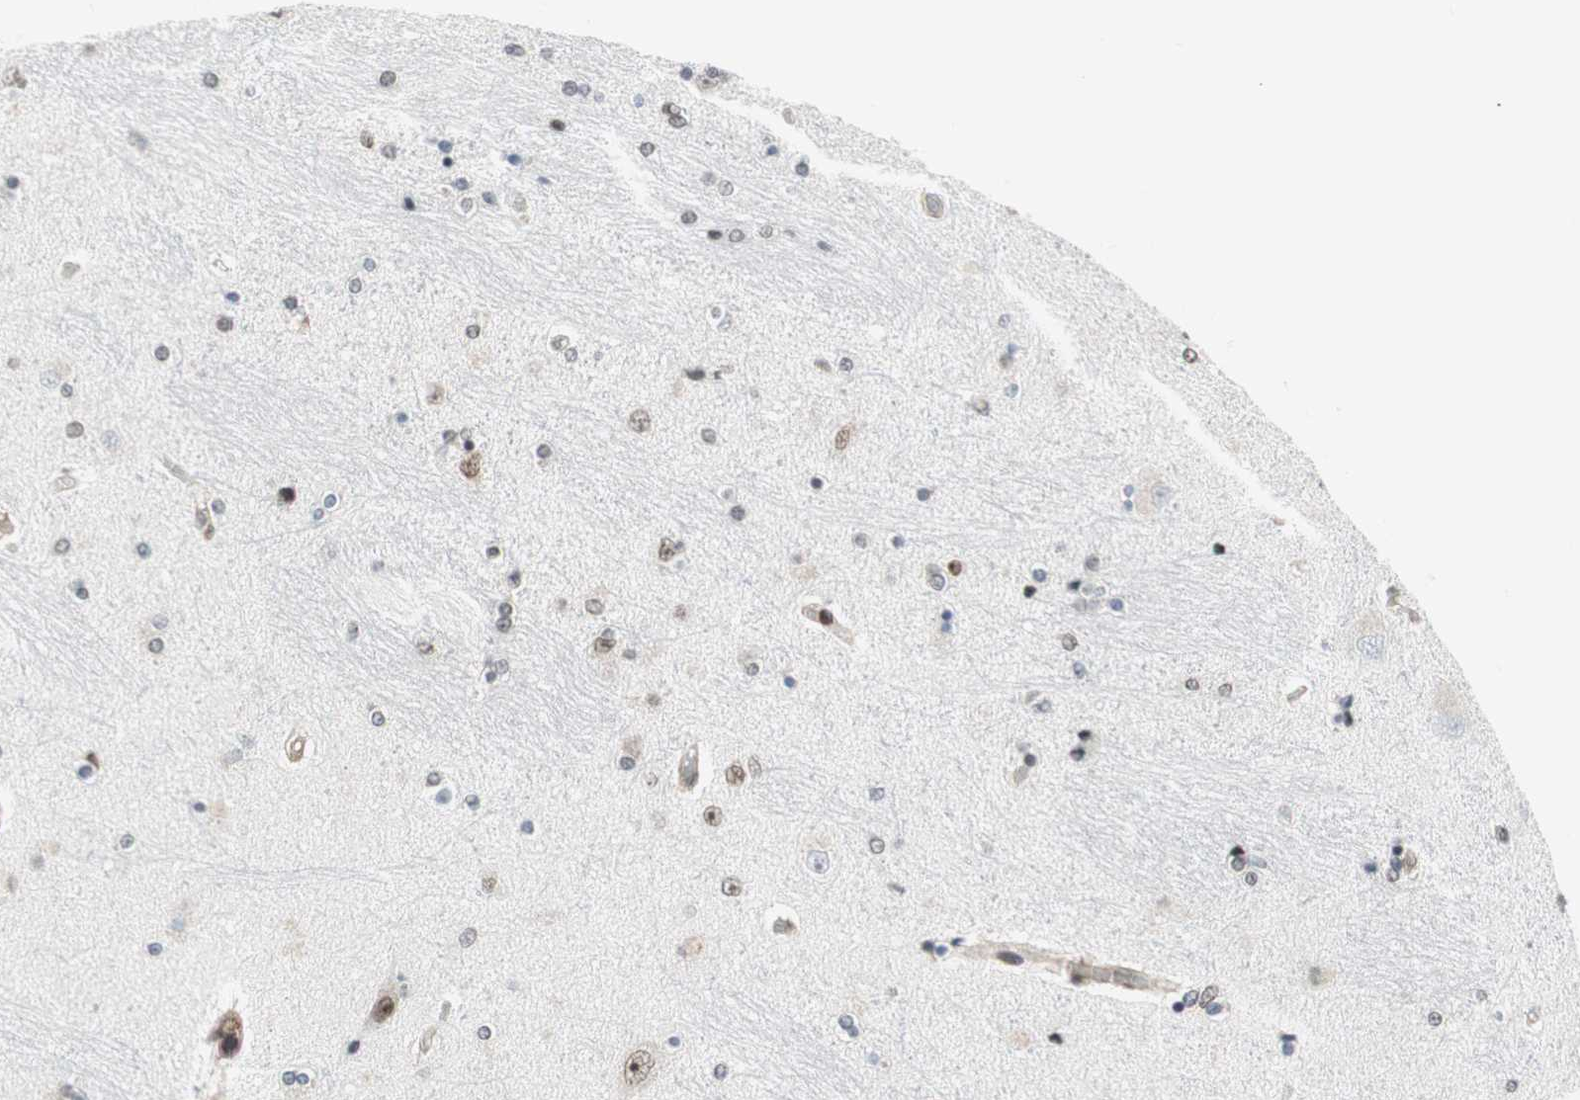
{"staining": {"intensity": "negative", "quantity": "none", "location": "none"}, "tissue": "hippocampus", "cell_type": "Glial cells", "image_type": "normal", "snomed": [{"axis": "morphology", "description": "Normal tissue, NOS"}, {"axis": "topography", "description": "Hippocampus"}], "caption": "Immunohistochemistry (IHC) micrograph of unremarkable hippocampus: human hippocampus stained with DAB displays no significant protein positivity in glial cells.", "gene": "ZNF512B", "patient": {"sex": "female", "age": 54}}